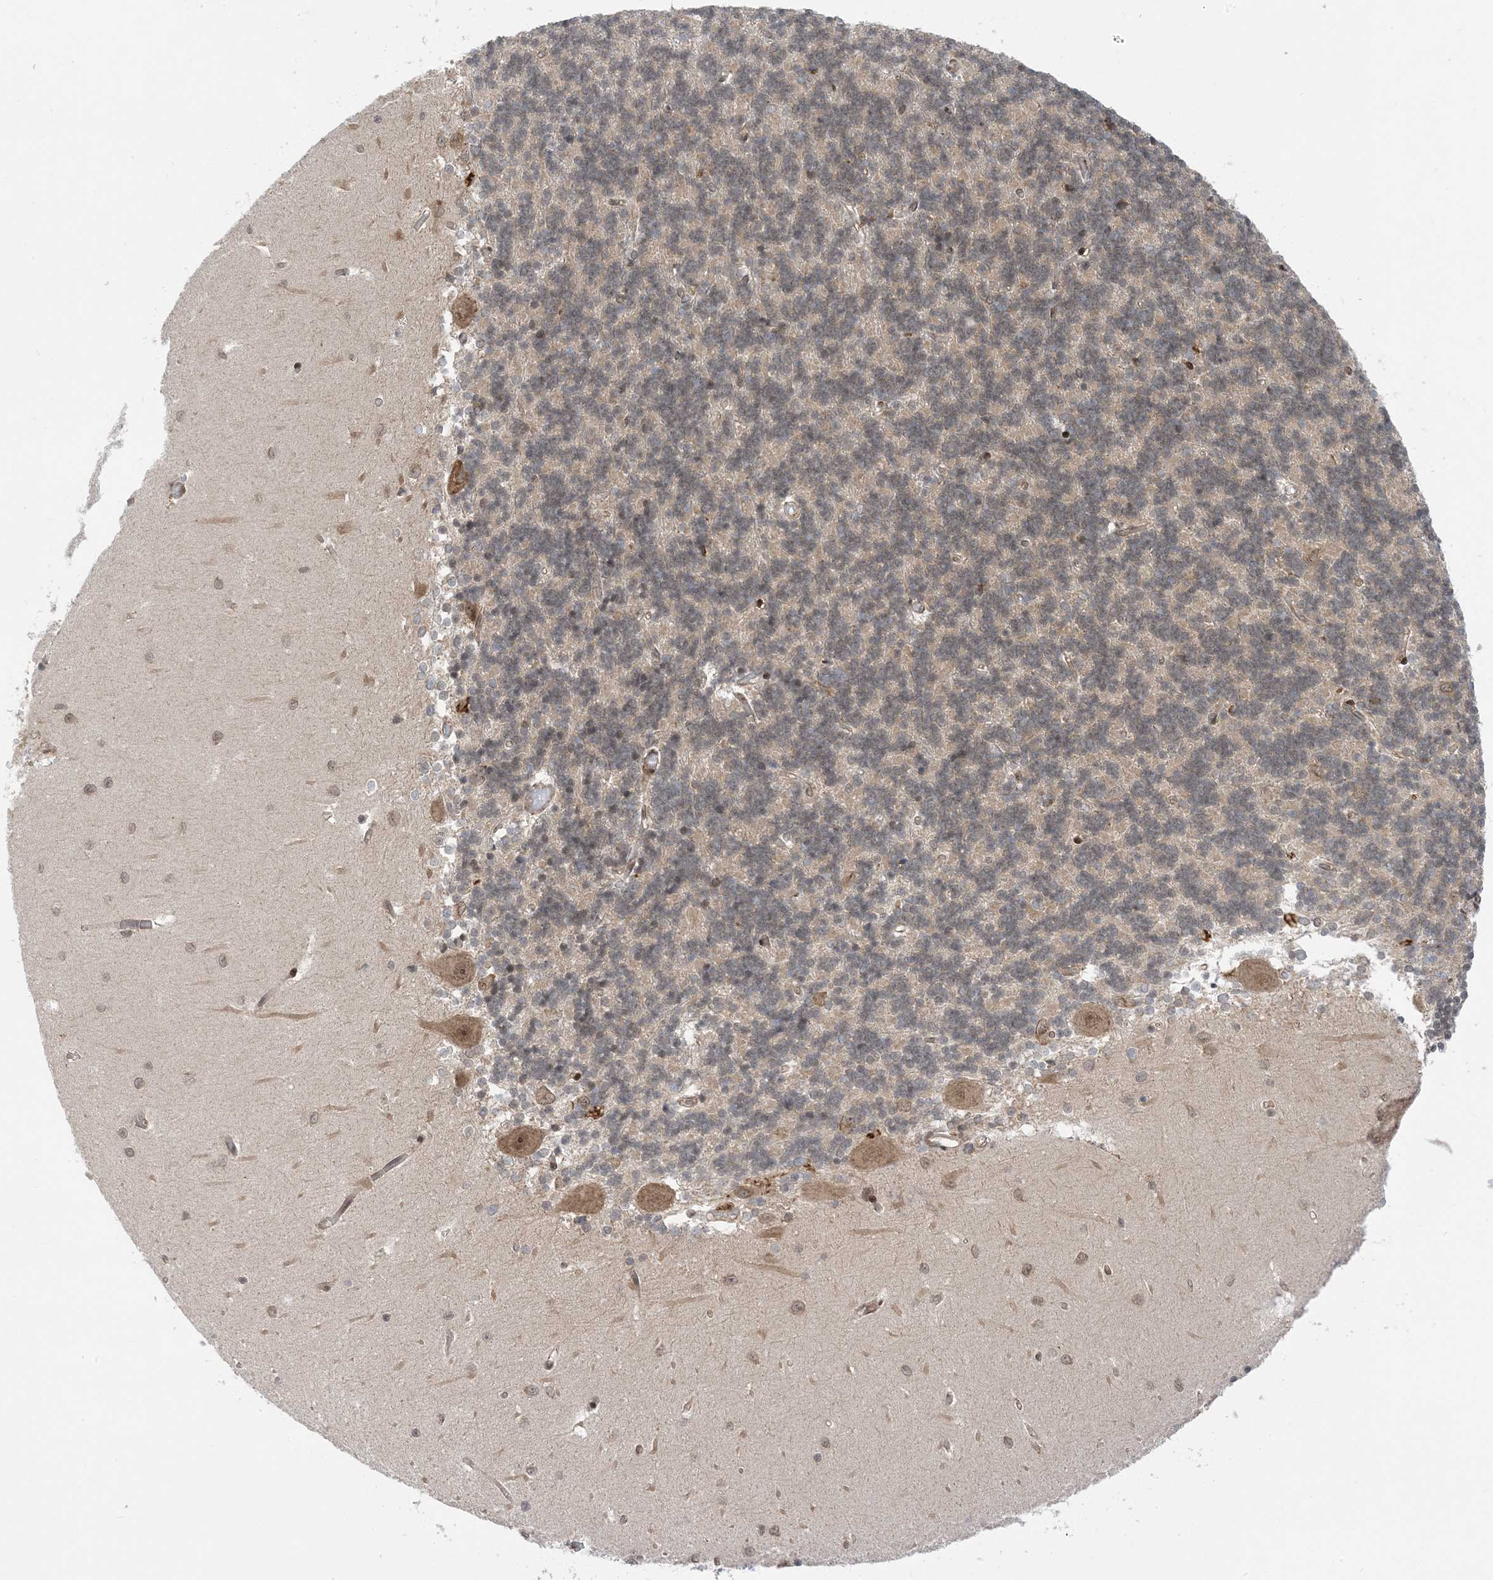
{"staining": {"intensity": "weak", "quantity": "<25%", "location": "cytoplasmic/membranous"}, "tissue": "cerebellum", "cell_type": "Cells in granular layer", "image_type": "normal", "snomed": [{"axis": "morphology", "description": "Normal tissue, NOS"}, {"axis": "topography", "description": "Cerebellum"}], "caption": "IHC of benign cerebellum demonstrates no staining in cells in granular layer.", "gene": "METTL21A", "patient": {"sex": "male", "age": 37}}